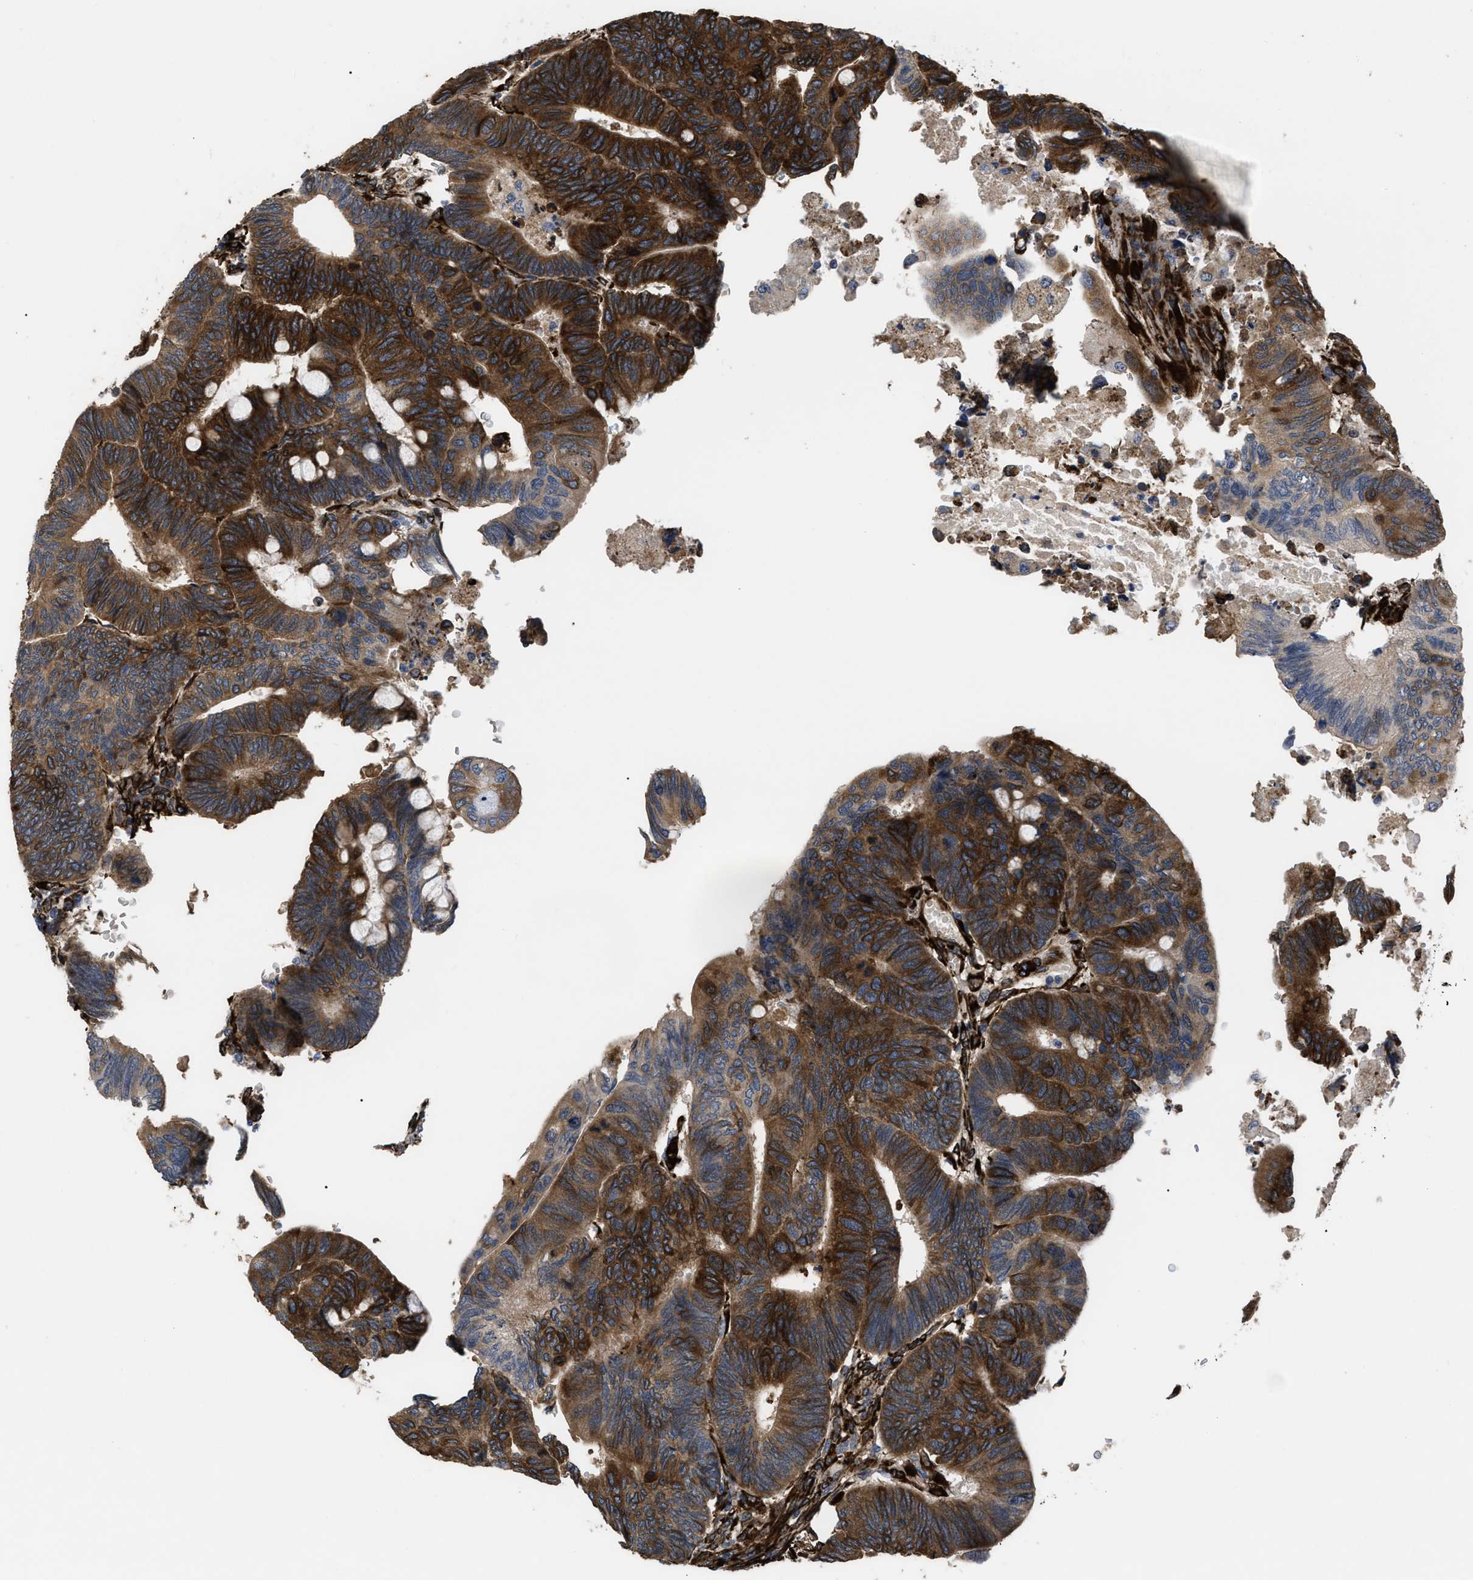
{"staining": {"intensity": "strong", "quantity": "25%-75%", "location": "cytoplasmic/membranous"}, "tissue": "colorectal cancer", "cell_type": "Tumor cells", "image_type": "cancer", "snomed": [{"axis": "morphology", "description": "Normal tissue, NOS"}, {"axis": "morphology", "description": "Adenocarcinoma, NOS"}, {"axis": "topography", "description": "Rectum"}, {"axis": "topography", "description": "Peripheral nerve tissue"}], "caption": "Immunohistochemistry (IHC) image of neoplastic tissue: adenocarcinoma (colorectal) stained using immunohistochemistry (IHC) displays high levels of strong protein expression localized specifically in the cytoplasmic/membranous of tumor cells, appearing as a cytoplasmic/membranous brown color.", "gene": "SQLE", "patient": {"sex": "male", "age": 92}}